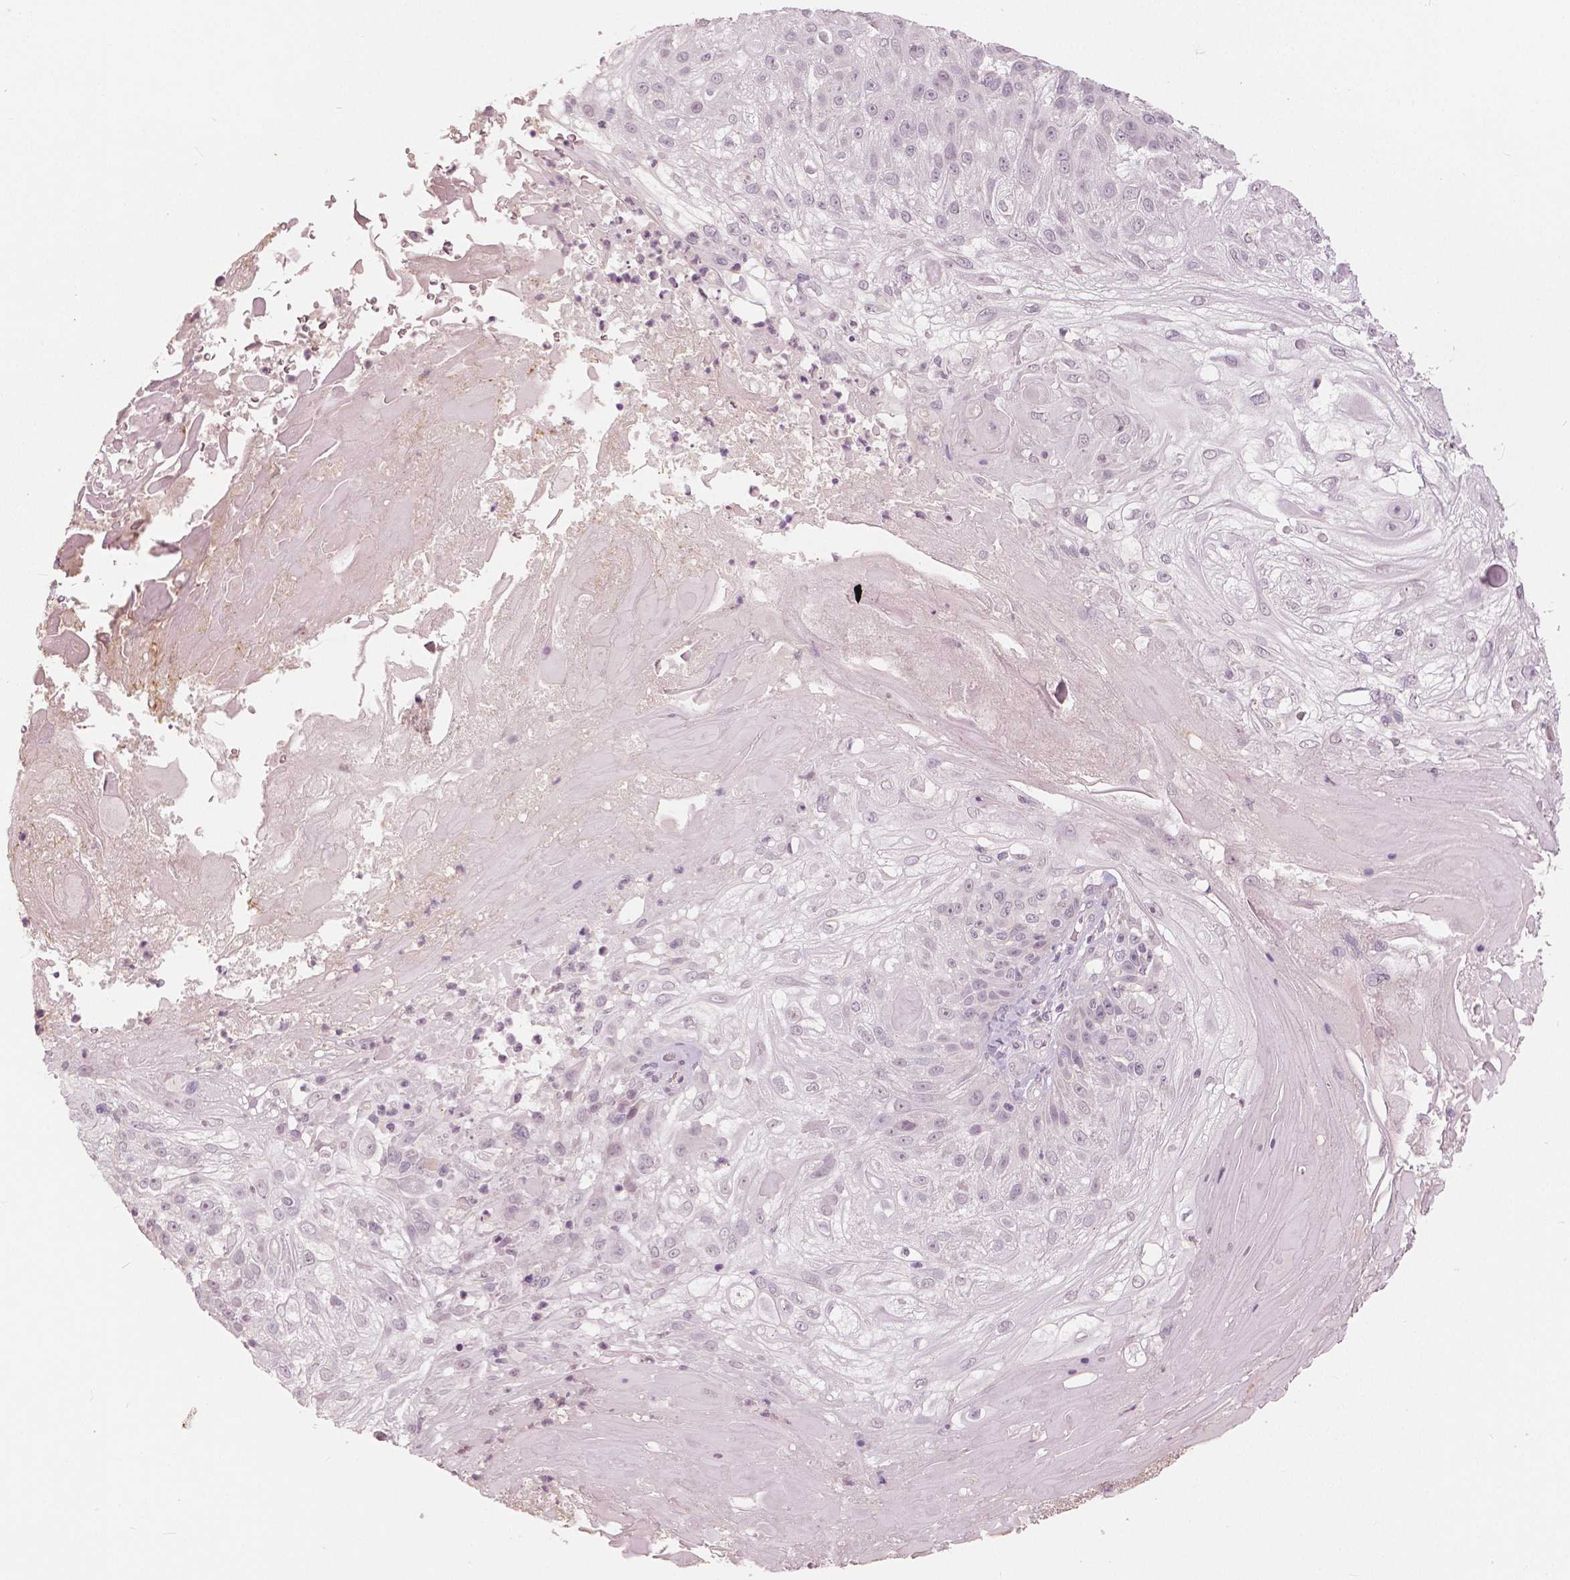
{"staining": {"intensity": "negative", "quantity": "none", "location": "none"}, "tissue": "skin cancer", "cell_type": "Tumor cells", "image_type": "cancer", "snomed": [{"axis": "morphology", "description": "Normal tissue, NOS"}, {"axis": "morphology", "description": "Squamous cell carcinoma, NOS"}, {"axis": "topography", "description": "Skin"}], "caption": "DAB immunohistochemical staining of skin cancer shows no significant staining in tumor cells. (DAB immunohistochemistry (IHC) with hematoxylin counter stain).", "gene": "NANOG", "patient": {"sex": "female", "age": 83}}